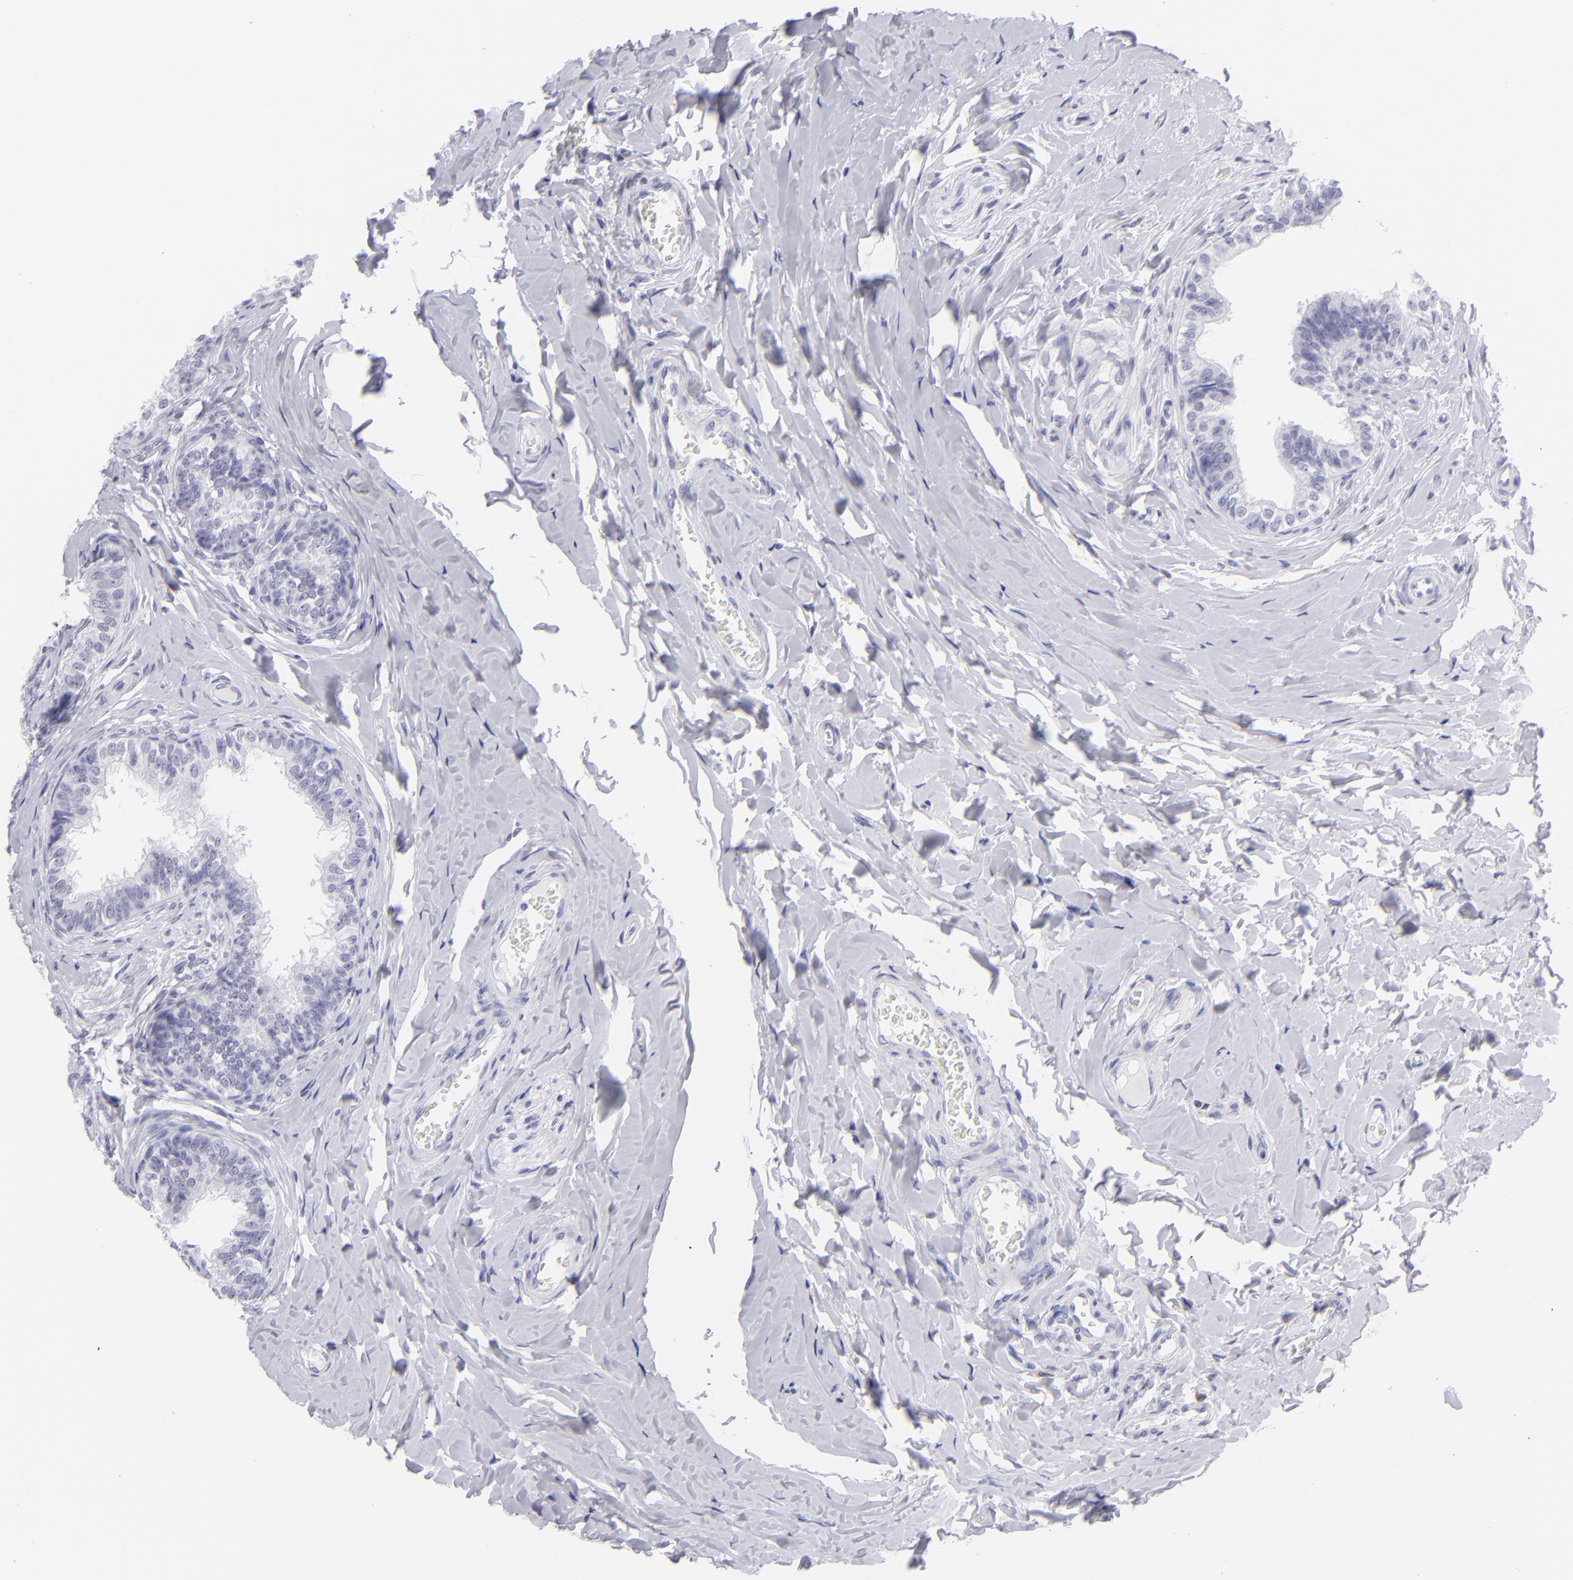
{"staining": {"intensity": "weak", "quantity": "25%-75%", "location": "nuclear"}, "tissue": "epididymis", "cell_type": "Glandular cells", "image_type": "normal", "snomed": [{"axis": "morphology", "description": "Normal tissue, NOS"}, {"axis": "topography", "description": "Soft tissue"}, {"axis": "topography", "description": "Epididymis"}], "caption": "High-magnification brightfield microscopy of normal epididymis stained with DAB (brown) and counterstained with hematoxylin (blue). glandular cells exhibit weak nuclear expression is appreciated in about25%-75% of cells.", "gene": "MITF", "patient": {"sex": "male", "age": 26}}